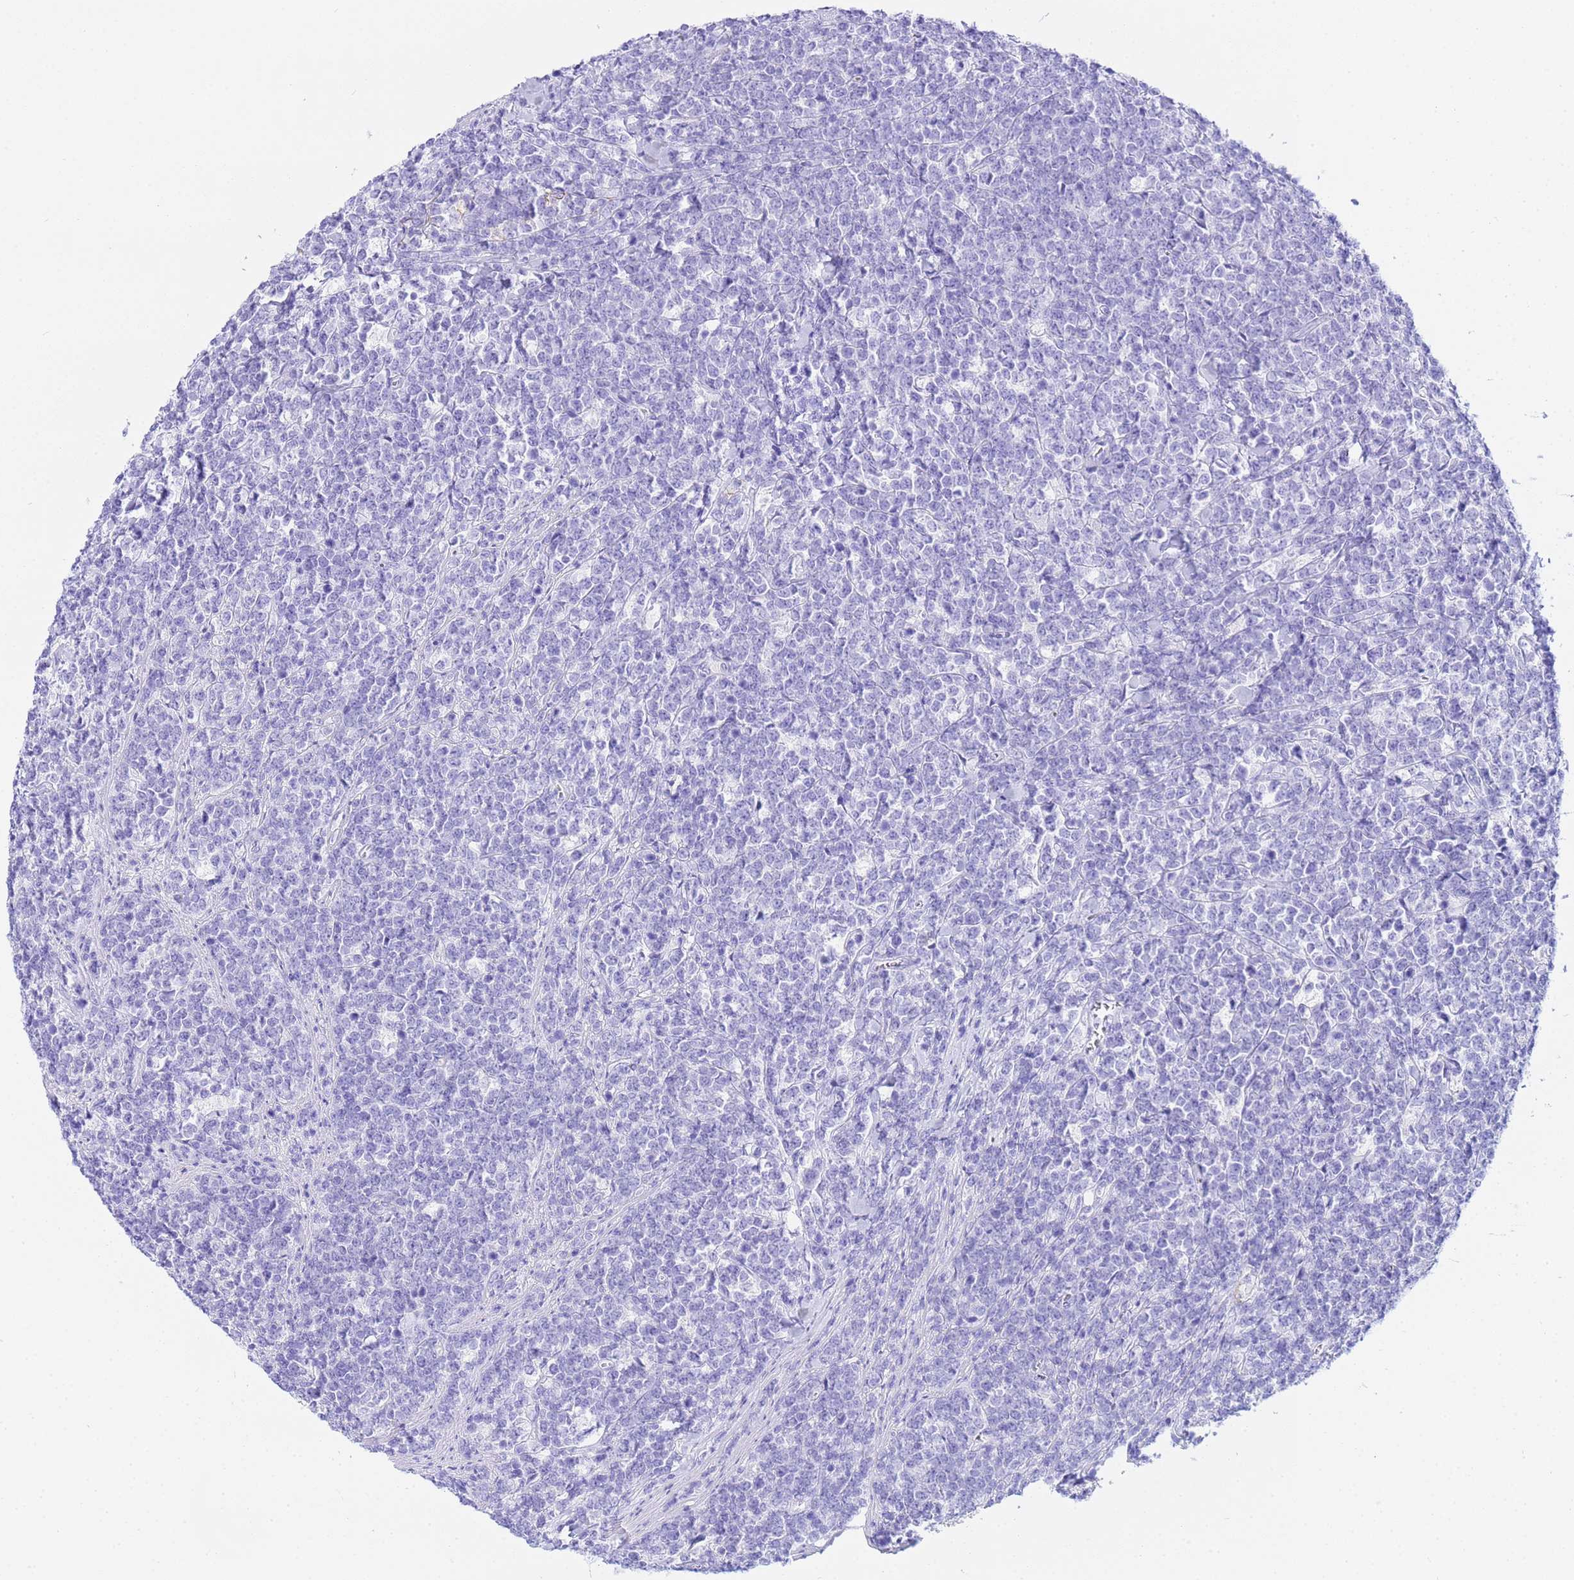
{"staining": {"intensity": "negative", "quantity": "none", "location": "none"}, "tissue": "lymphoma", "cell_type": "Tumor cells", "image_type": "cancer", "snomed": [{"axis": "morphology", "description": "Malignant lymphoma, non-Hodgkin's type, High grade"}, {"axis": "topography", "description": "Small intestine"}], "caption": "This is a image of immunohistochemistry (IHC) staining of lymphoma, which shows no positivity in tumor cells.", "gene": "AQP12A", "patient": {"sex": "male", "age": 8}}